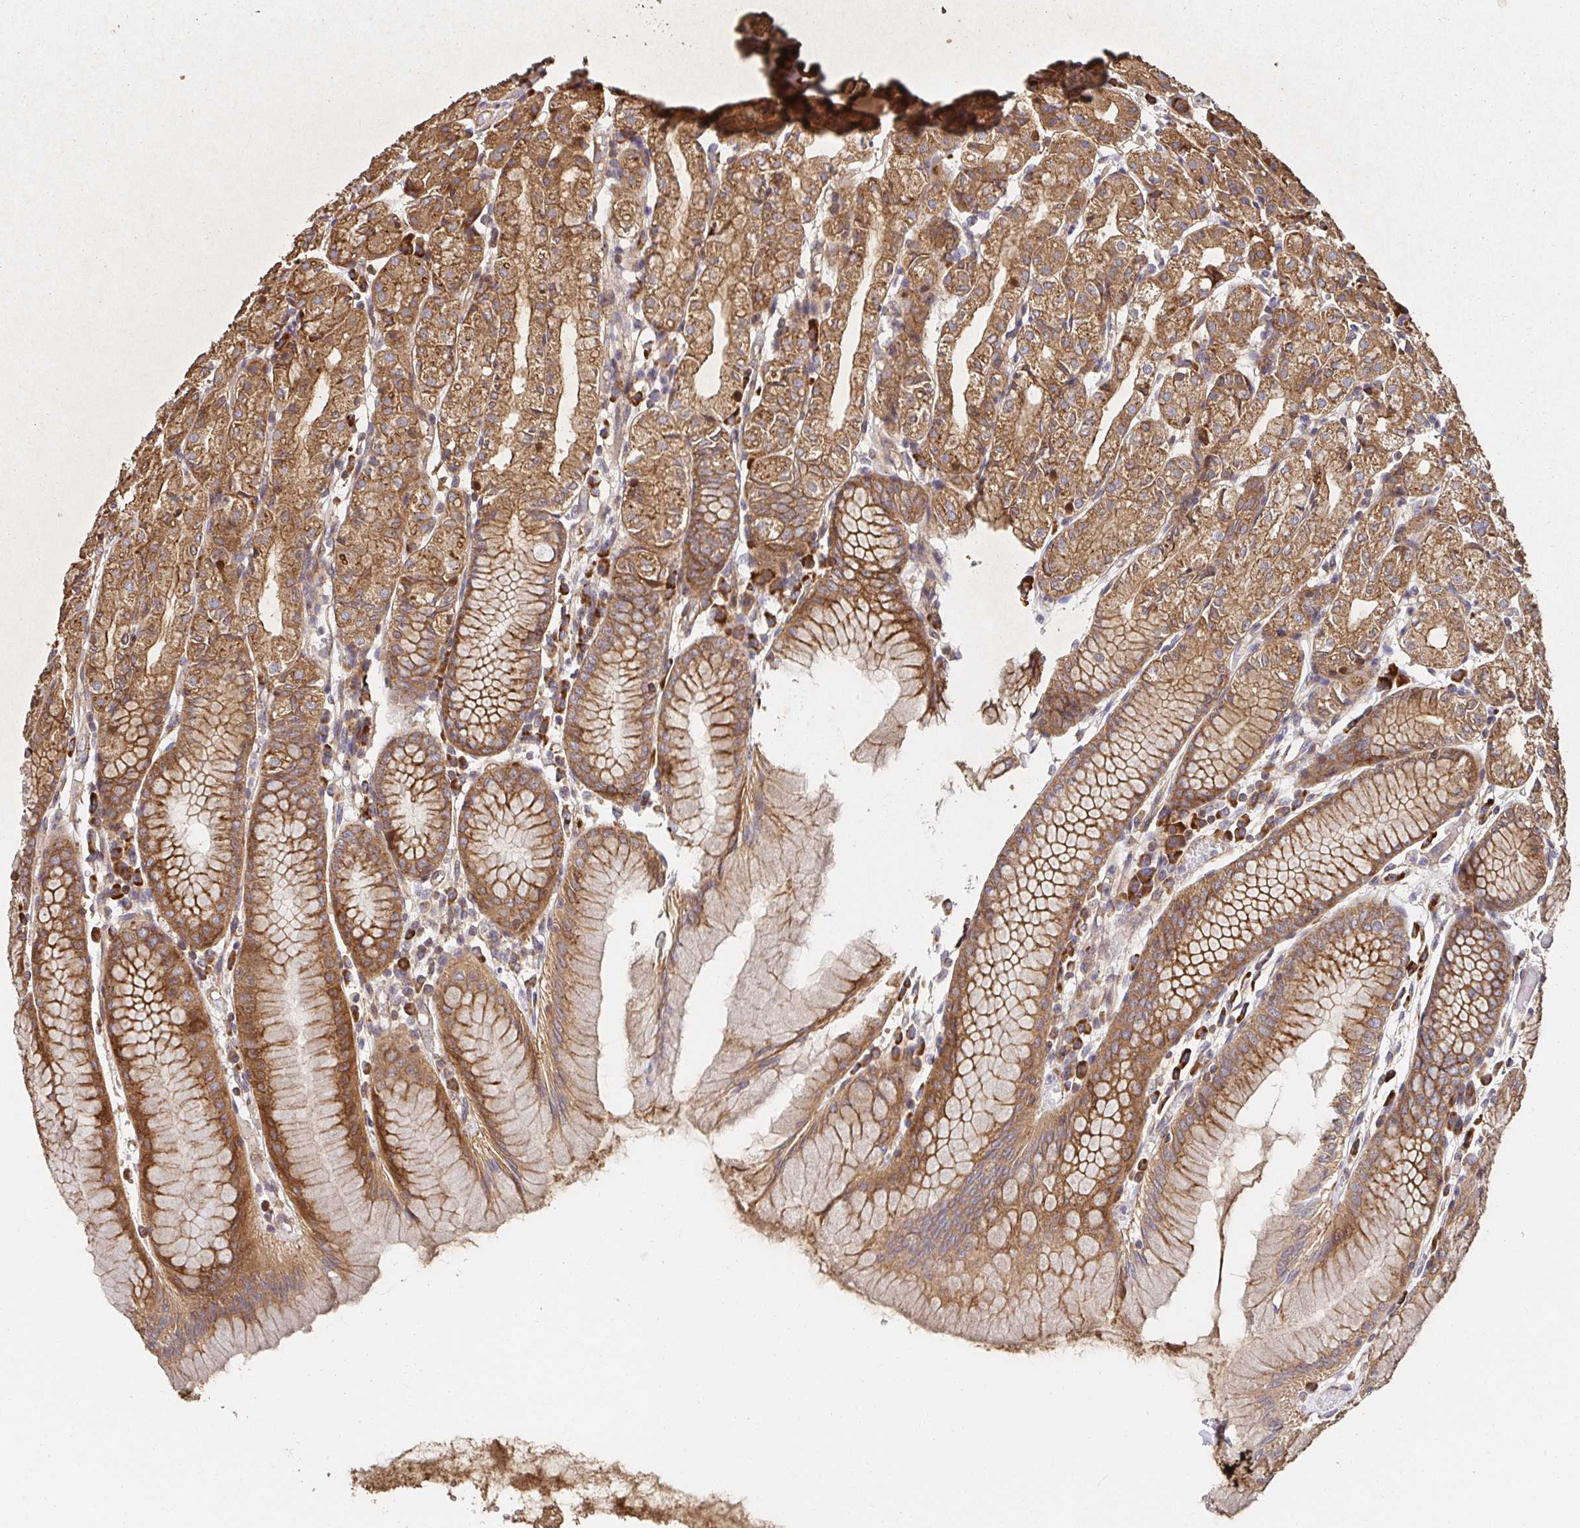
{"staining": {"intensity": "strong", "quantity": ">75%", "location": "cytoplasmic/membranous,nuclear"}, "tissue": "stomach", "cell_type": "Glandular cells", "image_type": "normal", "snomed": [{"axis": "morphology", "description": "Normal tissue, NOS"}, {"axis": "topography", "description": "Stomach"}], "caption": "Stomach stained for a protein (brown) shows strong cytoplasmic/membranous,nuclear positive expression in about >75% of glandular cells.", "gene": "APBB1", "patient": {"sex": "female", "age": 57}}